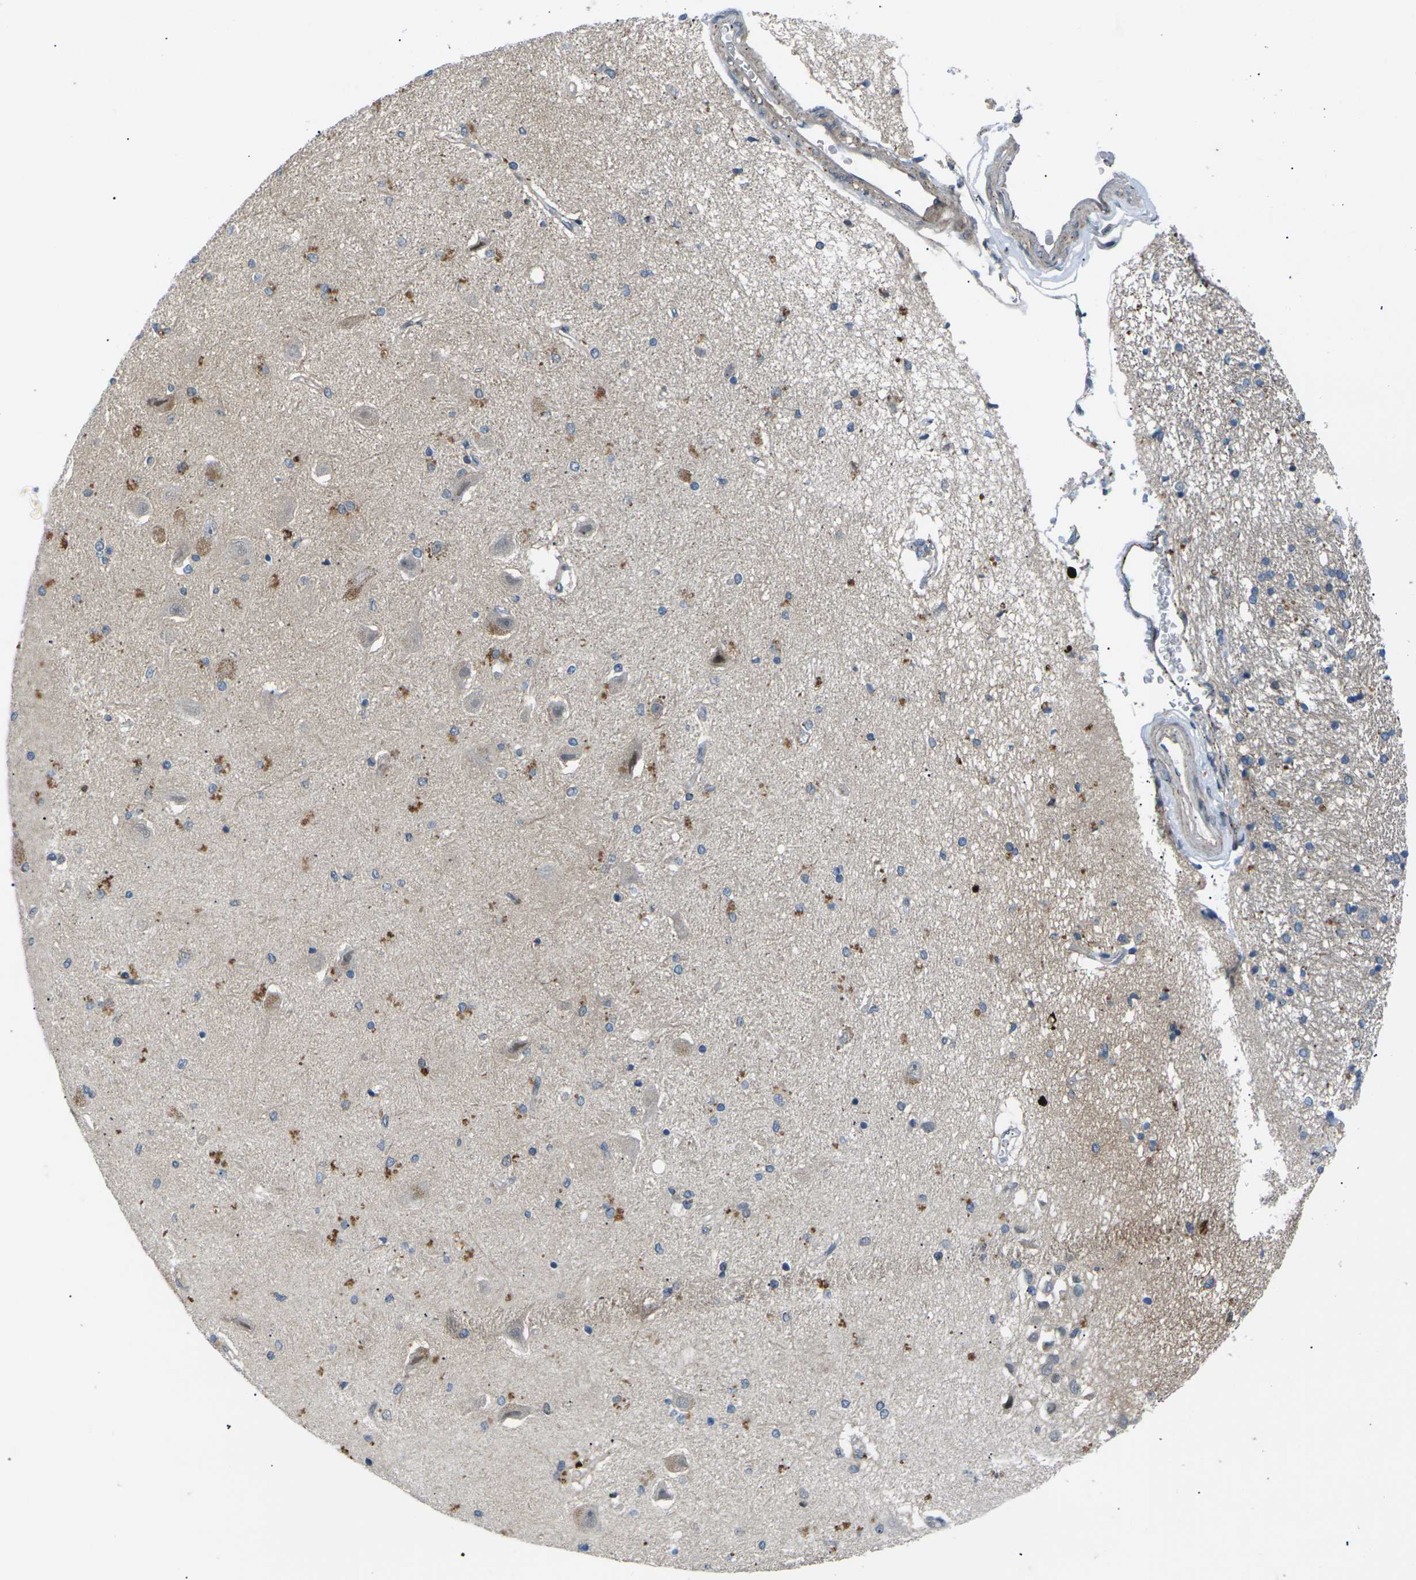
{"staining": {"intensity": "moderate", "quantity": "<25%", "location": "cytoplasmic/membranous"}, "tissue": "hippocampus", "cell_type": "Glial cells", "image_type": "normal", "snomed": [{"axis": "morphology", "description": "Normal tissue, NOS"}, {"axis": "topography", "description": "Hippocampus"}], "caption": "High-power microscopy captured an IHC histopathology image of unremarkable hippocampus, revealing moderate cytoplasmic/membranous positivity in about <25% of glial cells.", "gene": "RPS6KA3", "patient": {"sex": "female", "age": 54}}